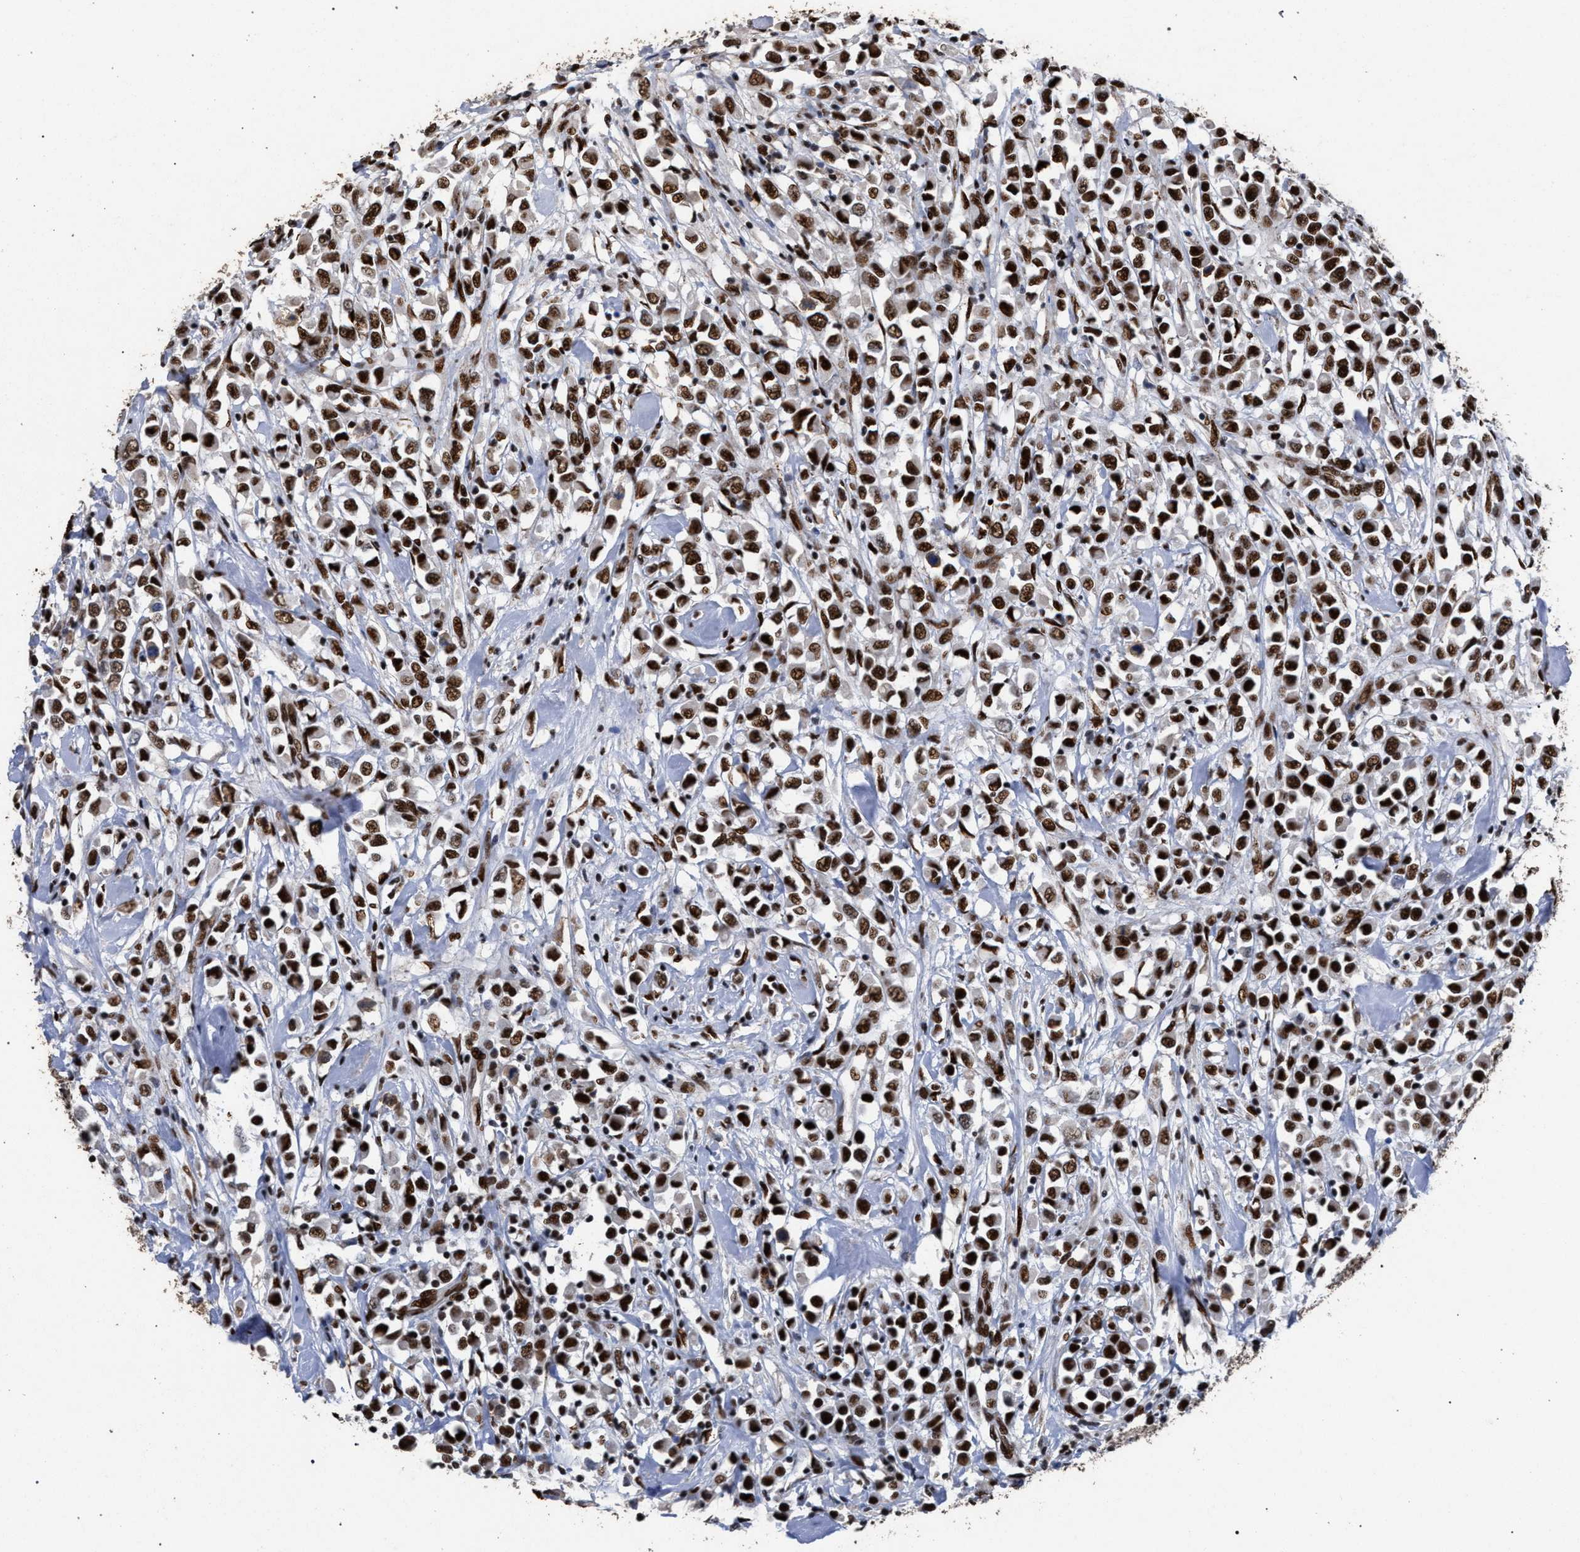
{"staining": {"intensity": "strong", "quantity": ">75%", "location": "nuclear"}, "tissue": "breast cancer", "cell_type": "Tumor cells", "image_type": "cancer", "snomed": [{"axis": "morphology", "description": "Duct carcinoma"}, {"axis": "topography", "description": "Breast"}], "caption": "An IHC image of tumor tissue is shown. Protein staining in brown labels strong nuclear positivity in infiltrating ductal carcinoma (breast) within tumor cells.", "gene": "TP53BP1", "patient": {"sex": "female", "age": 61}}